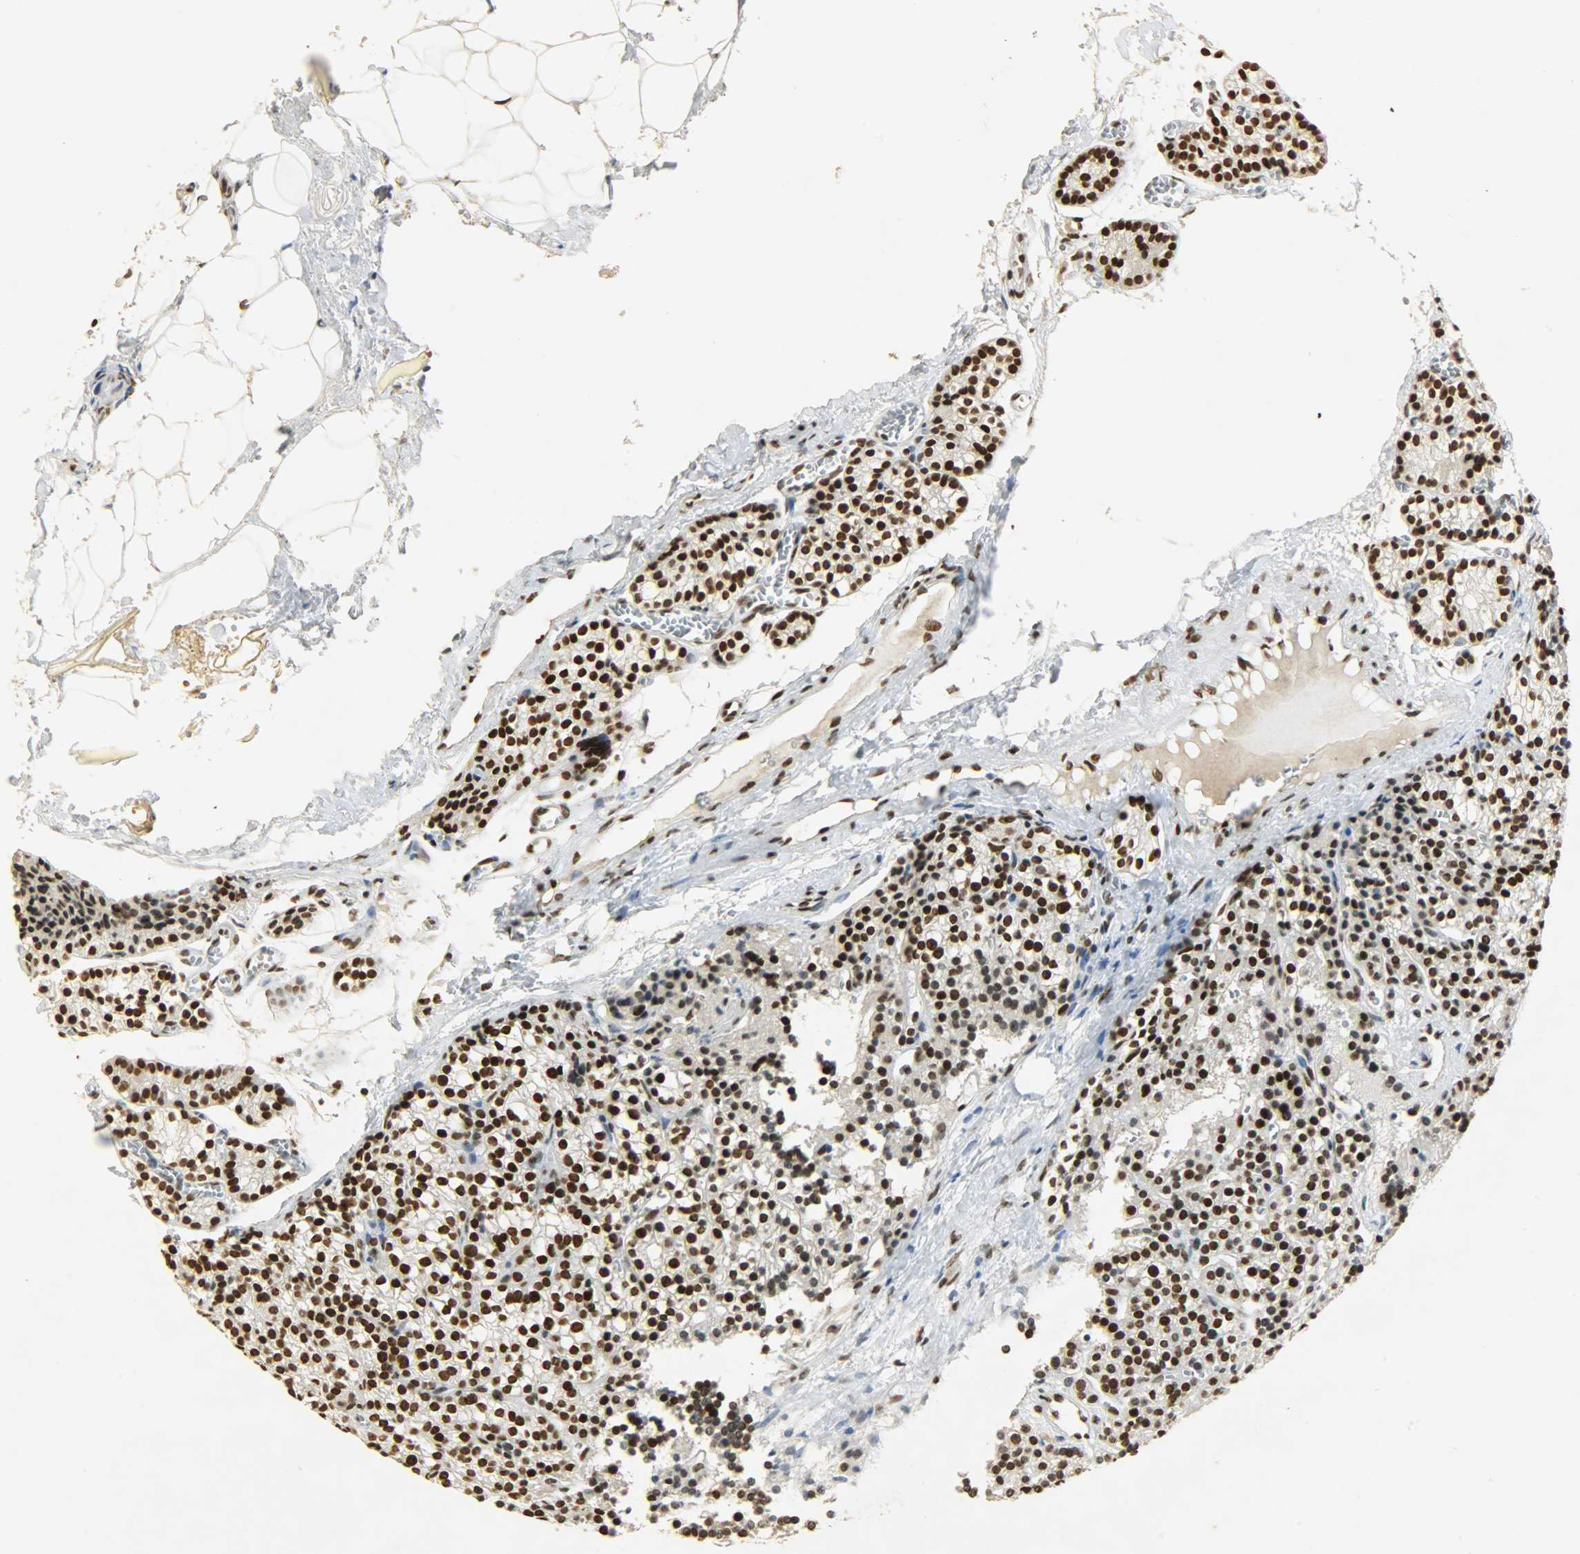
{"staining": {"intensity": "strong", "quantity": ">75%", "location": "nuclear"}, "tissue": "parathyroid gland", "cell_type": "Glandular cells", "image_type": "normal", "snomed": [{"axis": "morphology", "description": "Normal tissue, NOS"}, {"axis": "topography", "description": "Parathyroid gland"}], "caption": "Immunohistochemical staining of normal parathyroid gland exhibits strong nuclear protein expression in approximately >75% of glandular cells. (Stains: DAB in brown, nuclei in blue, Microscopy: brightfield microscopy at high magnification).", "gene": "KHDRBS1", "patient": {"sex": "female", "age": 50}}